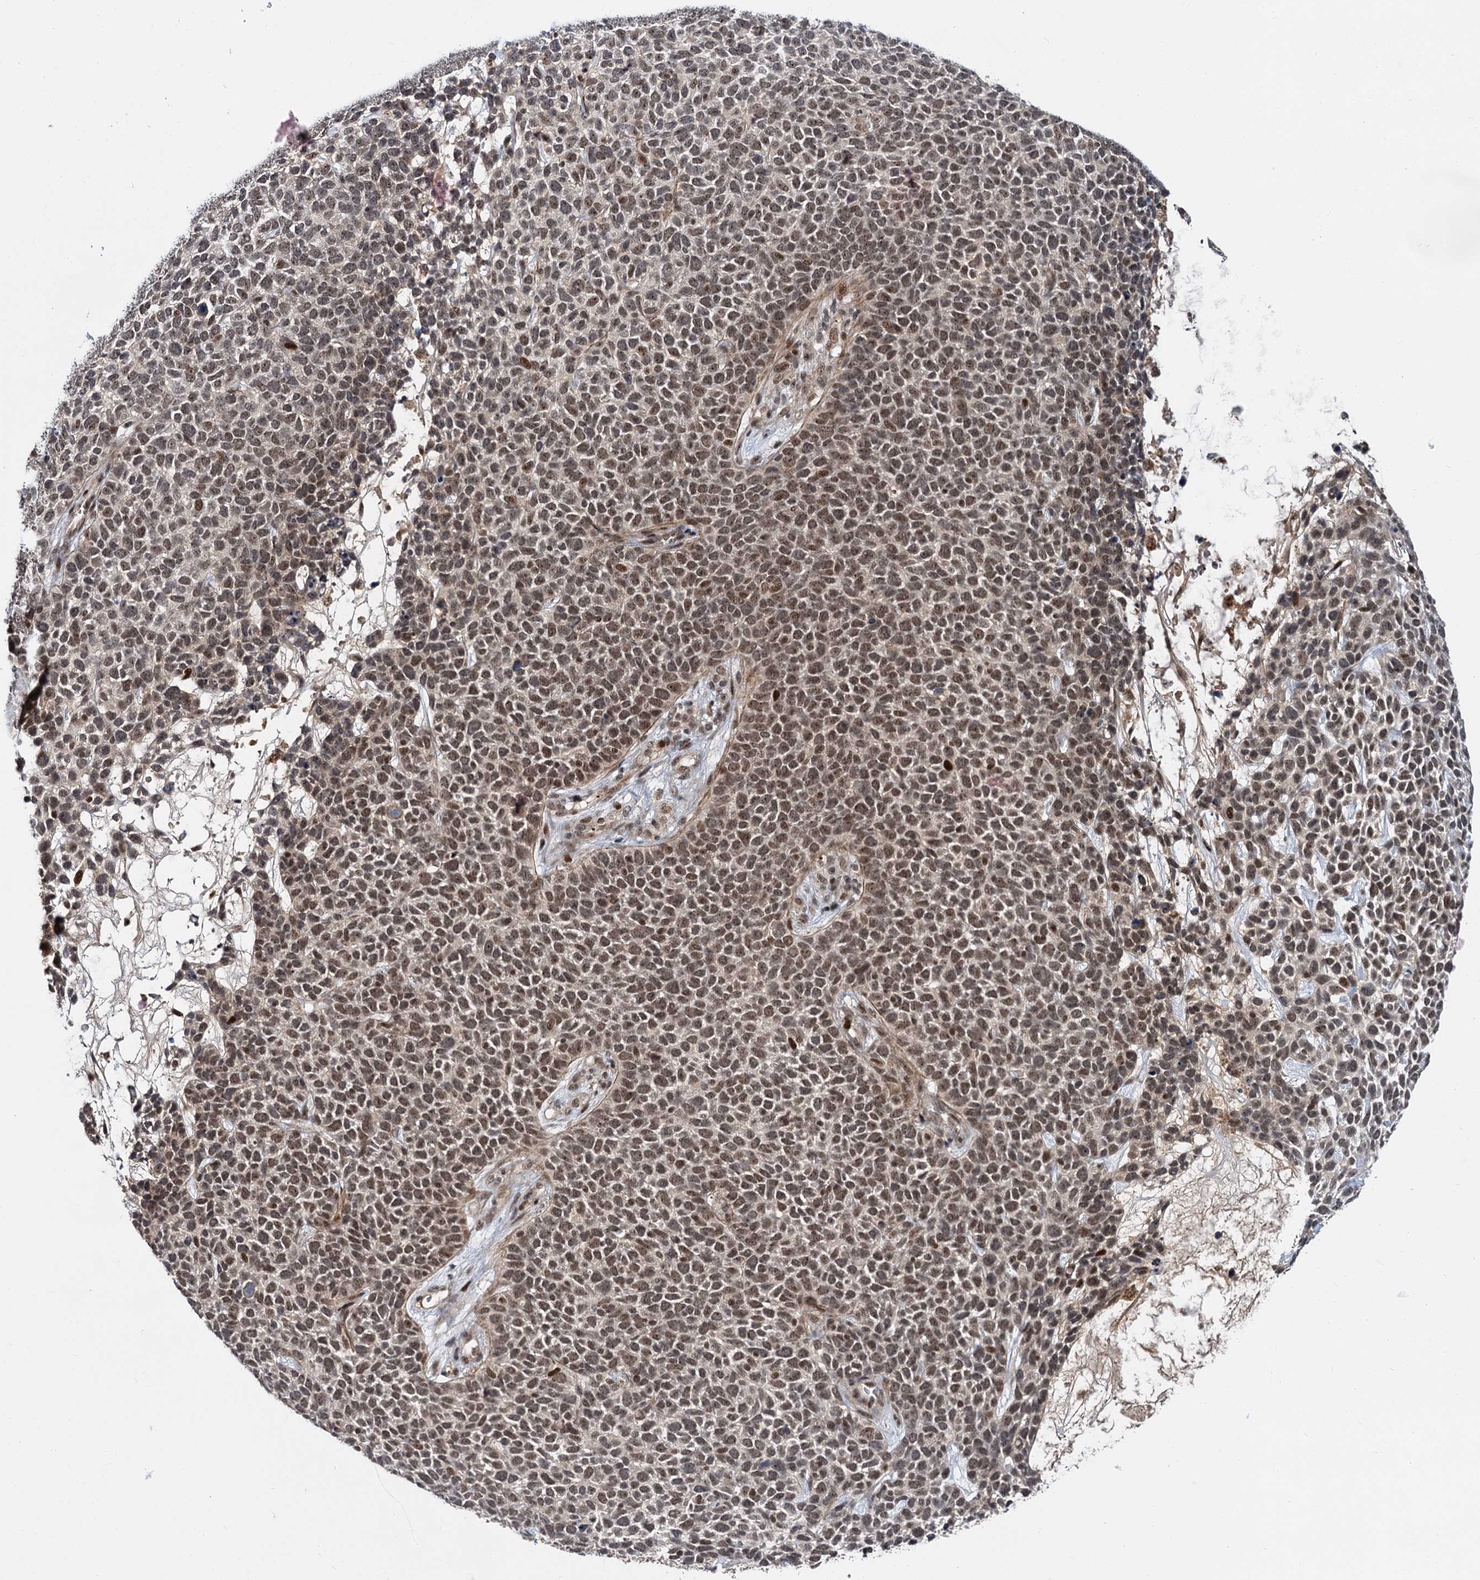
{"staining": {"intensity": "moderate", "quantity": ">75%", "location": "nuclear"}, "tissue": "skin cancer", "cell_type": "Tumor cells", "image_type": "cancer", "snomed": [{"axis": "morphology", "description": "Basal cell carcinoma"}, {"axis": "topography", "description": "Skin"}], "caption": "A medium amount of moderate nuclear positivity is appreciated in approximately >75% of tumor cells in skin basal cell carcinoma tissue.", "gene": "MBD6", "patient": {"sex": "female", "age": 84}}